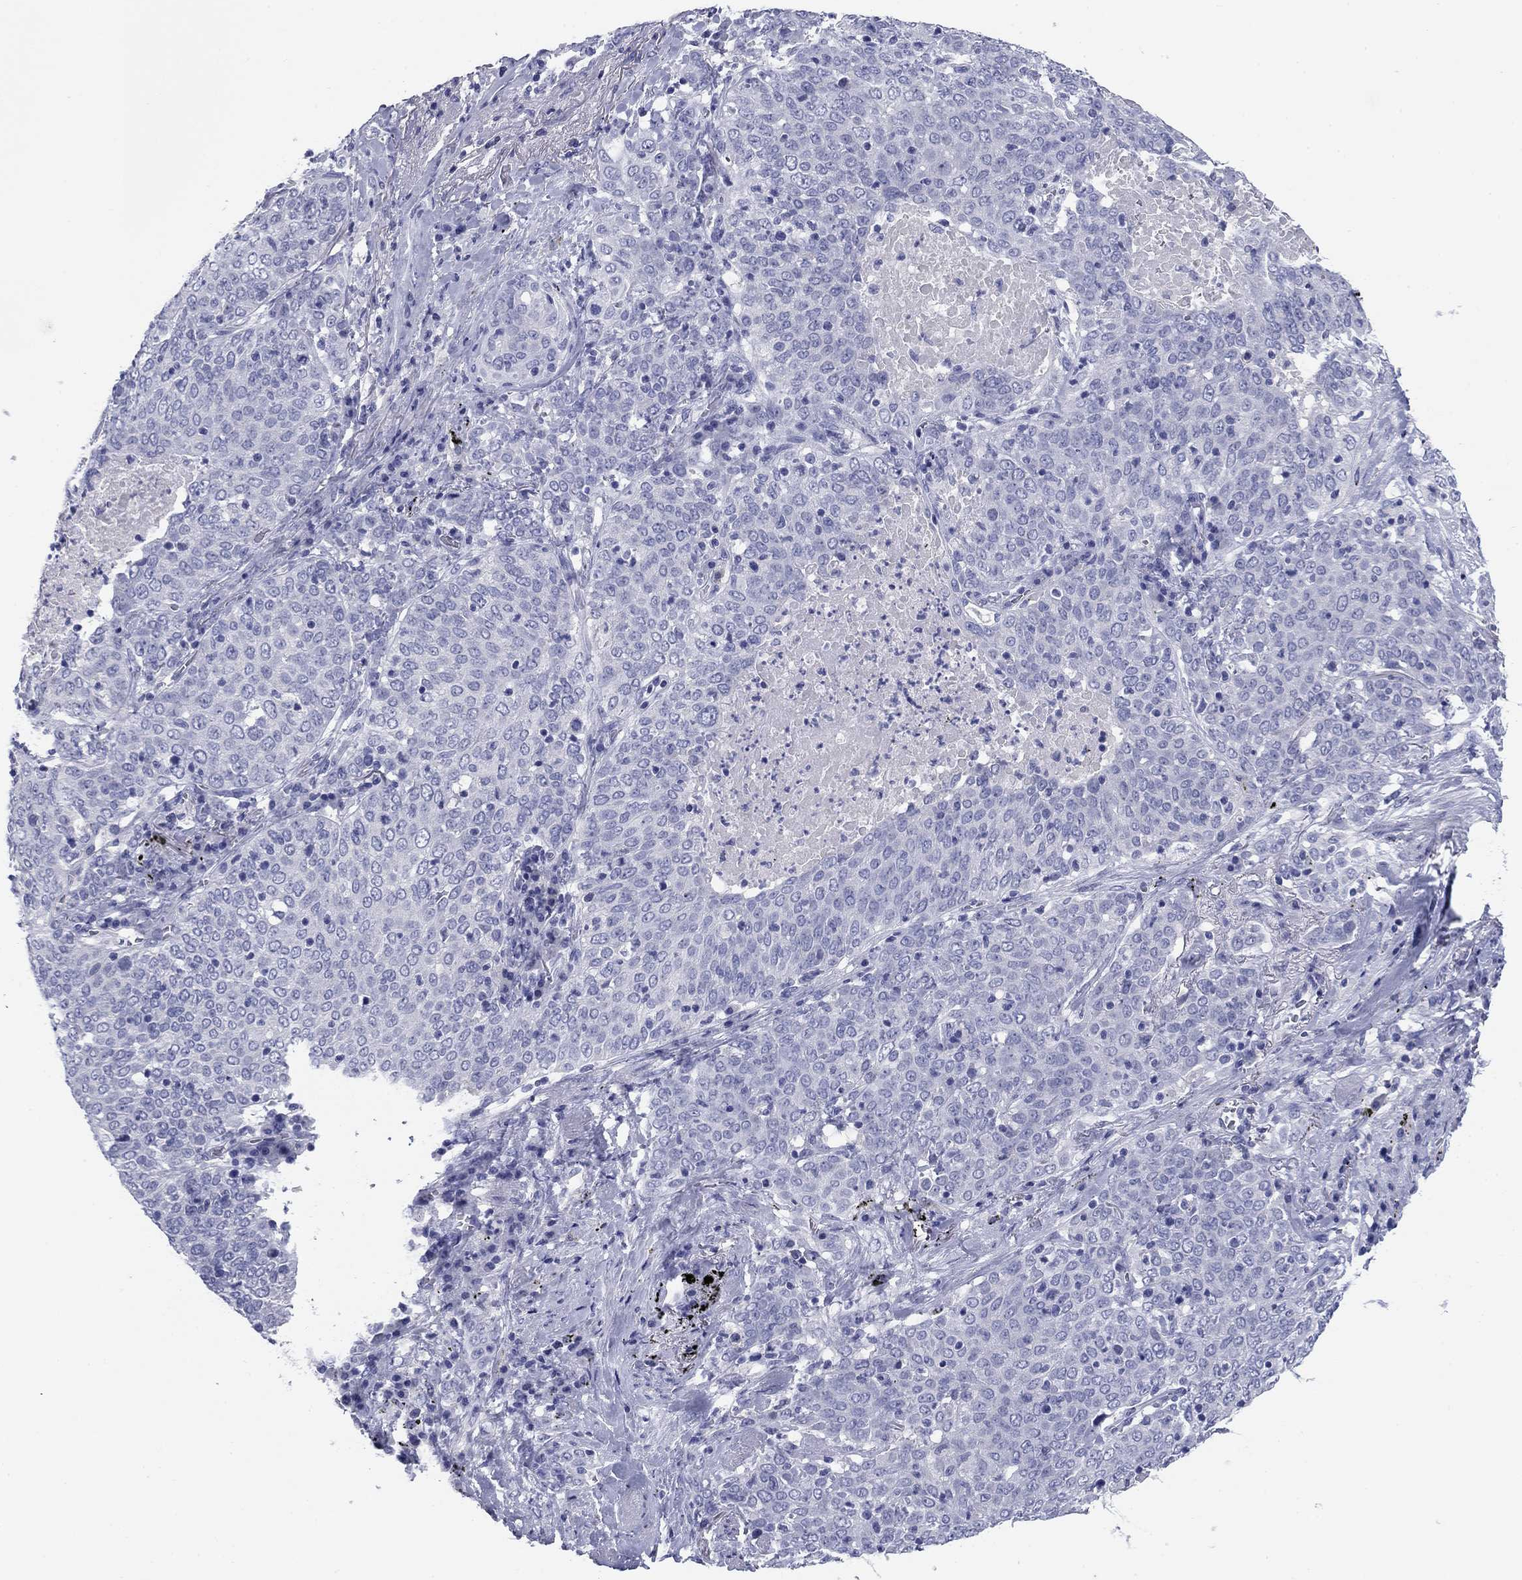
{"staining": {"intensity": "negative", "quantity": "none", "location": "none"}, "tissue": "lung cancer", "cell_type": "Tumor cells", "image_type": "cancer", "snomed": [{"axis": "morphology", "description": "Squamous cell carcinoma, NOS"}, {"axis": "topography", "description": "Lung"}], "caption": "Protein analysis of lung squamous cell carcinoma reveals no significant expression in tumor cells.", "gene": "KCNH1", "patient": {"sex": "male", "age": 82}}